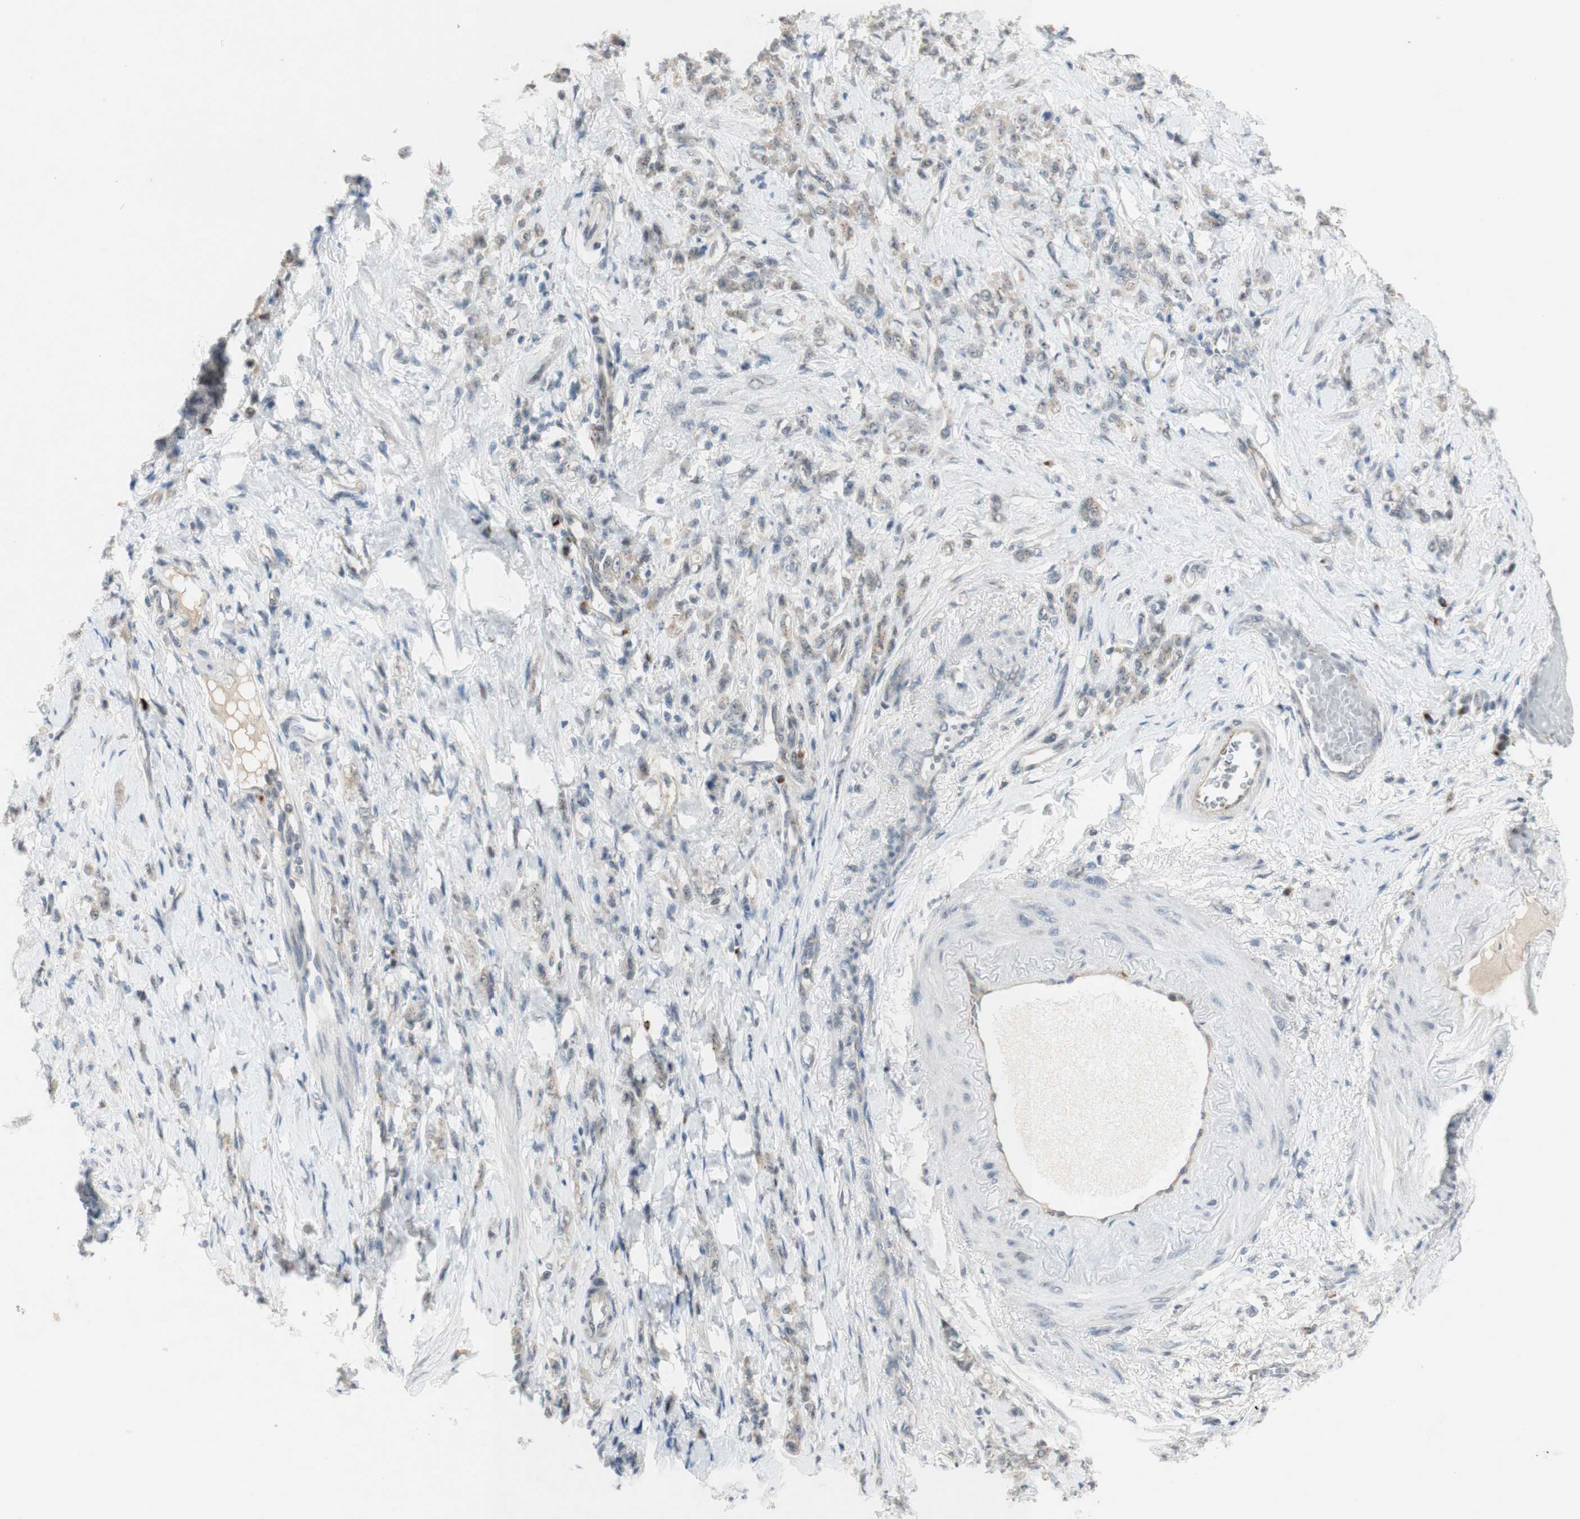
{"staining": {"intensity": "weak", "quantity": "25%-75%", "location": "cytoplasmic/membranous"}, "tissue": "stomach cancer", "cell_type": "Tumor cells", "image_type": "cancer", "snomed": [{"axis": "morphology", "description": "Adenocarcinoma, NOS"}, {"axis": "topography", "description": "Stomach"}], "caption": "This photomicrograph exhibits IHC staining of human stomach cancer, with low weak cytoplasmic/membranous positivity in about 25%-75% of tumor cells.", "gene": "CYLD", "patient": {"sex": "male", "age": 82}}